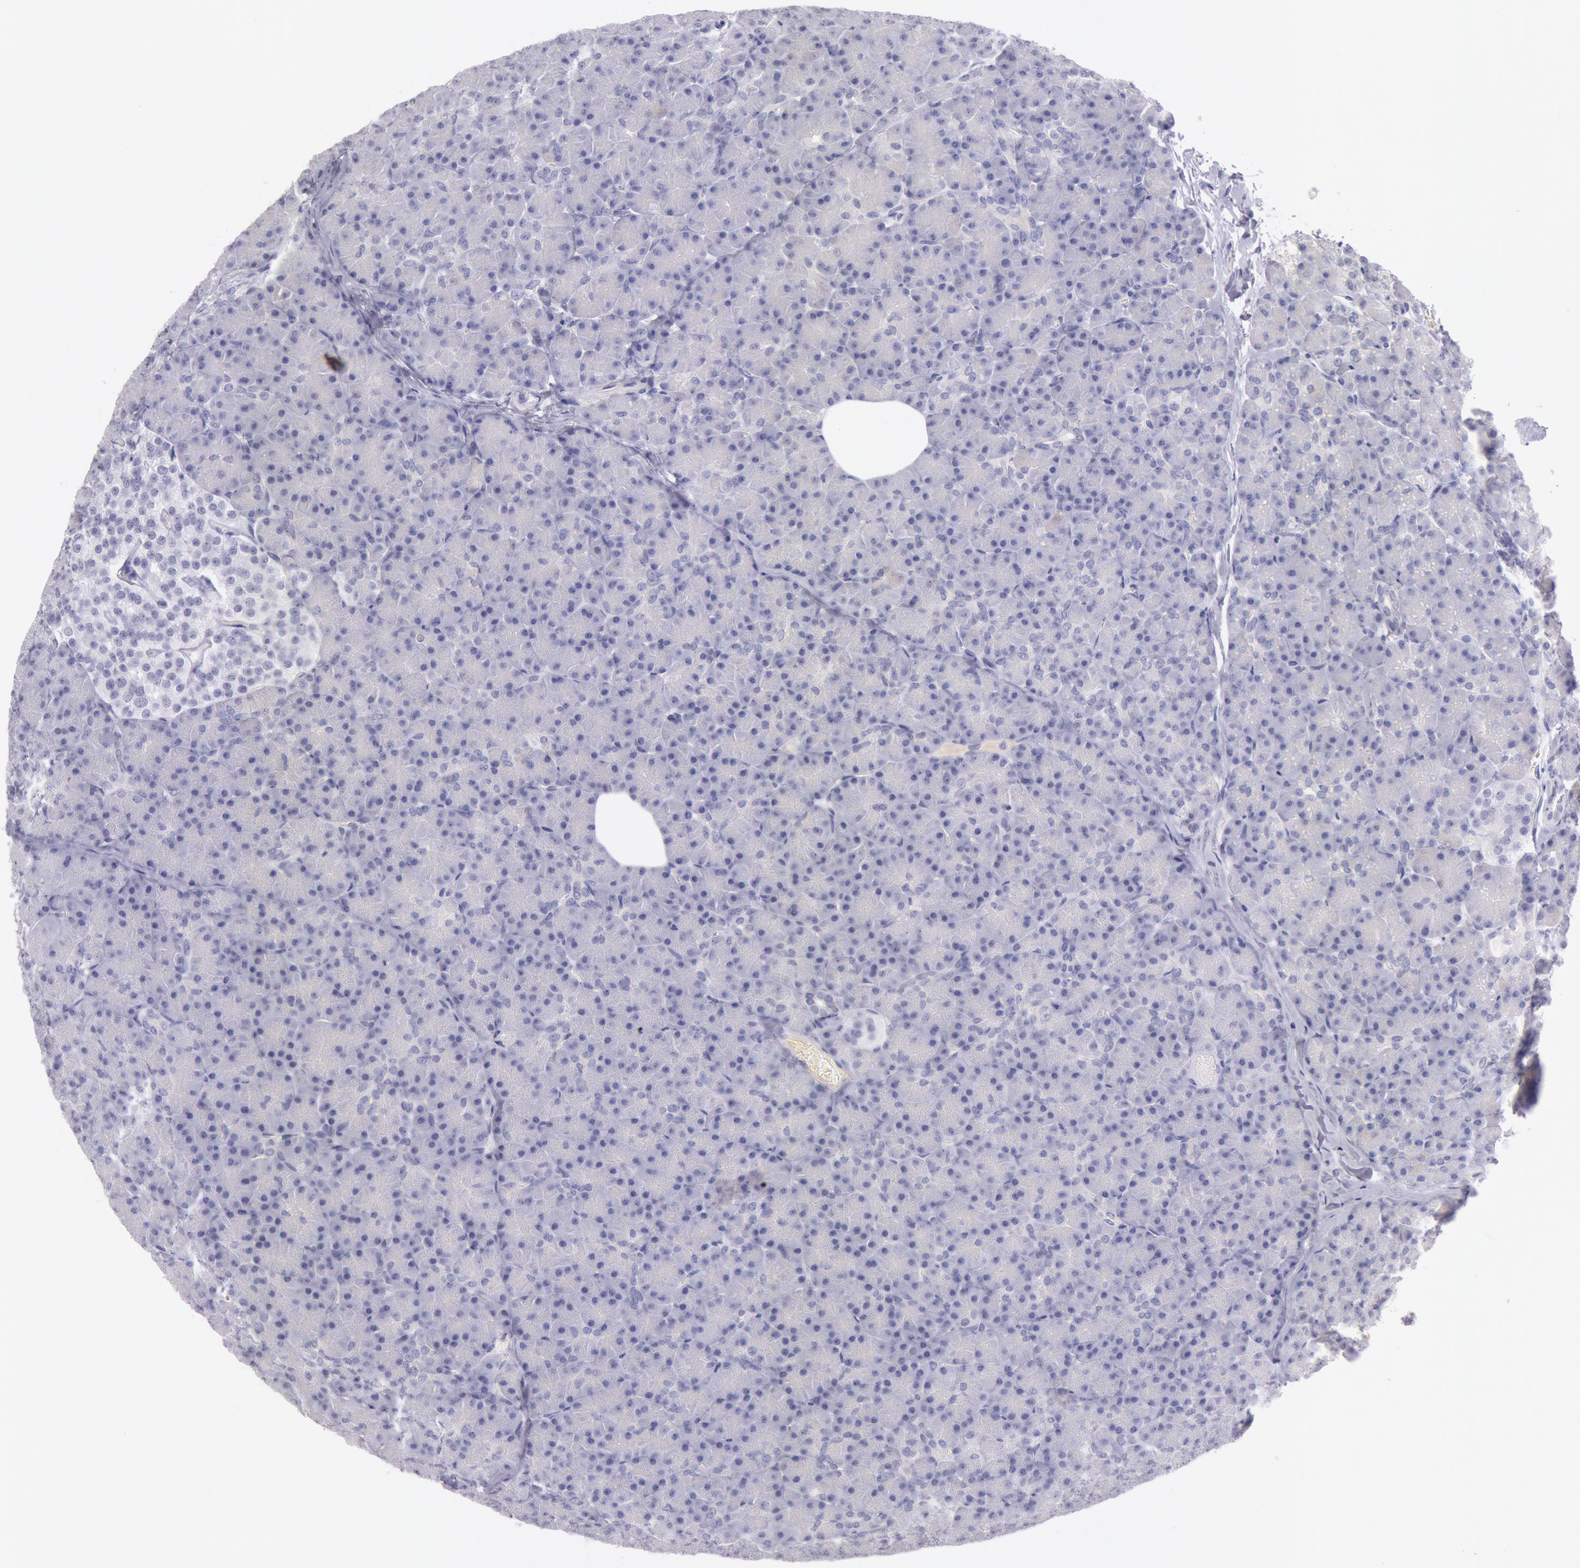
{"staining": {"intensity": "negative", "quantity": "none", "location": "none"}, "tissue": "pancreas", "cell_type": "Exocrine glandular cells", "image_type": "normal", "snomed": [{"axis": "morphology", "description": "Normal tissue, NOS"}, {"axis": "topography", "description": "Pancreas"}], "caption": "Immunohistochemistry of normal human pancreas reveals no staining in exocrine glandular cells.", "gene": "EGFR", "patient": {"sex": "female", "age": 43}}